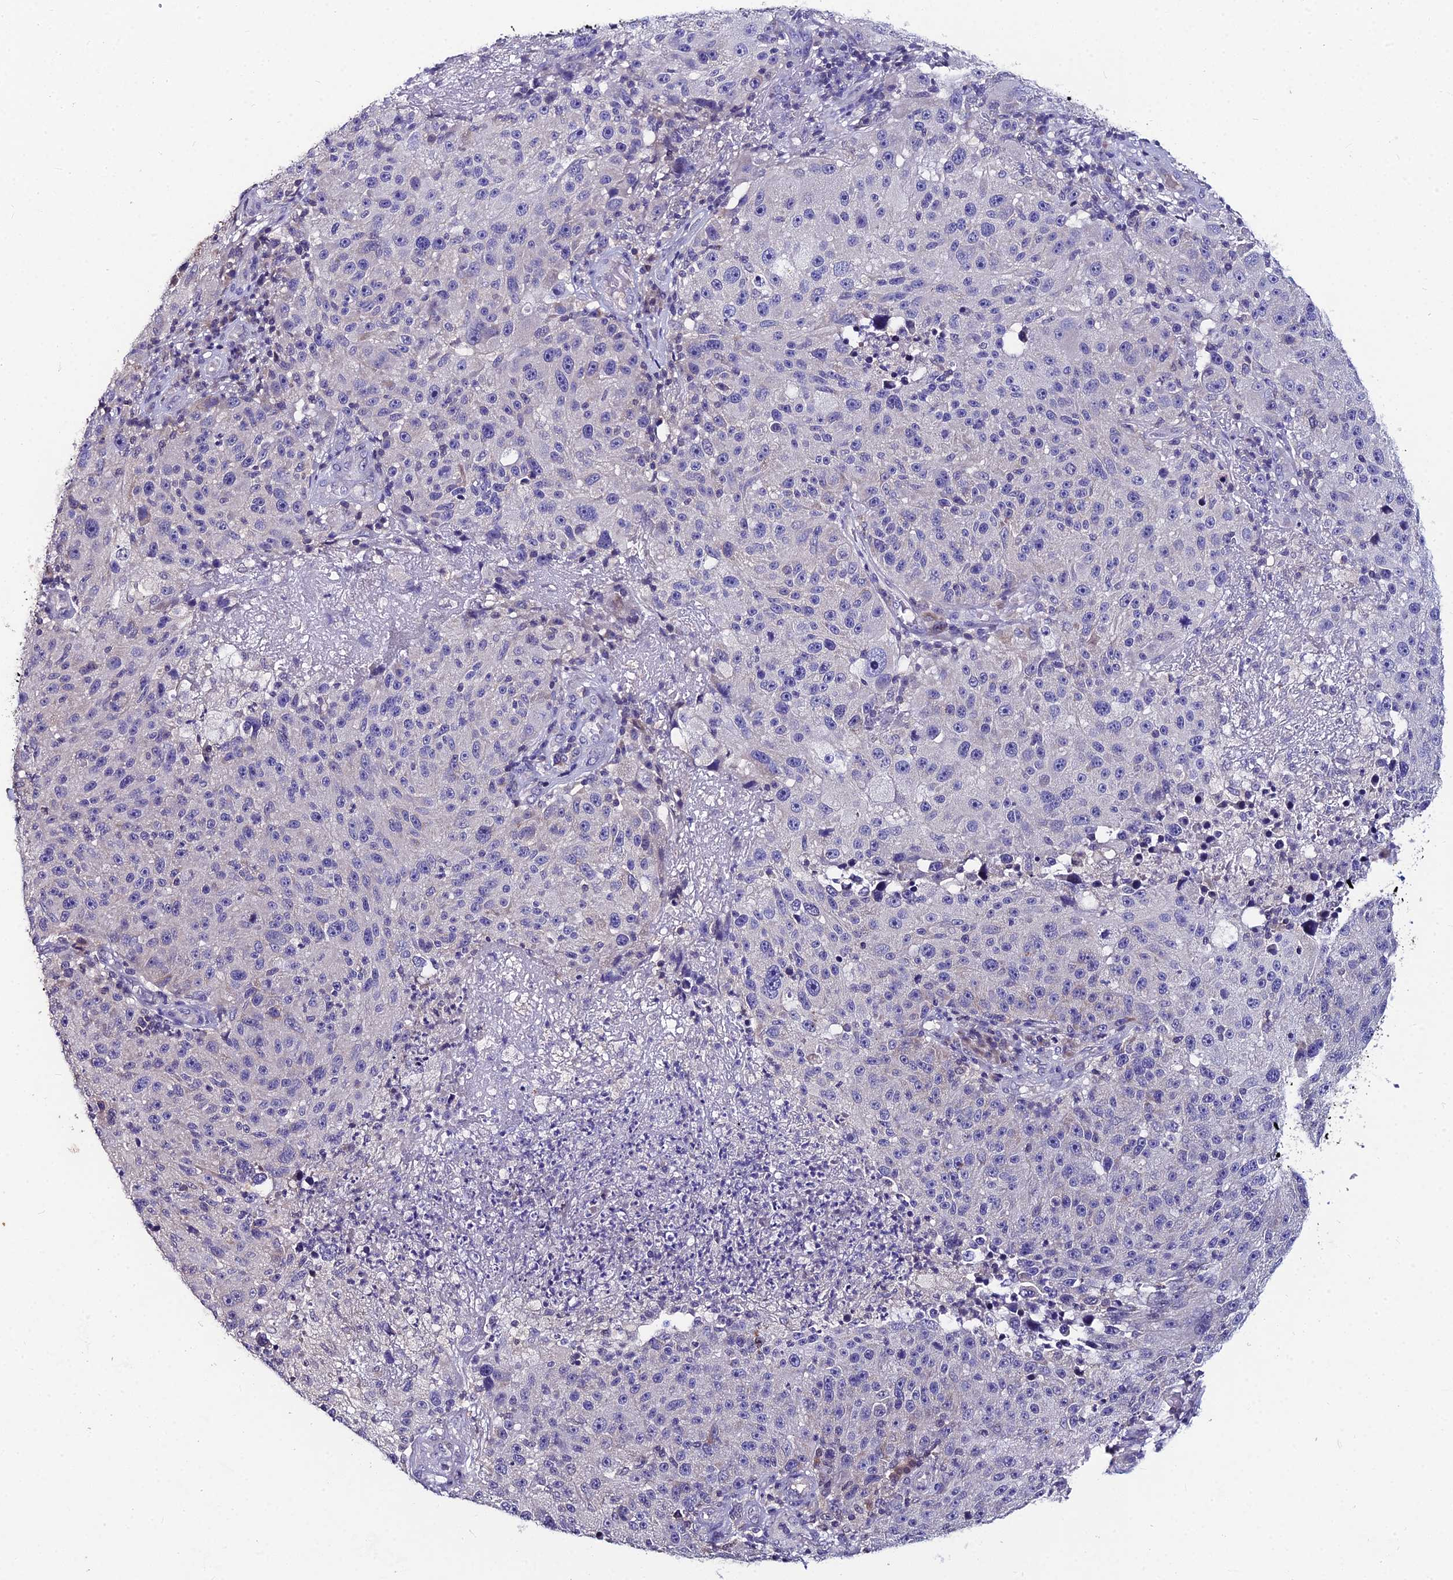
{"staining": {"intensity": "negative", "quantity": "none", "location": "none"}, "tissue": "melanoma", "cell_type": "Tumor cells", "image_type": "cancer", "snomed": [{"axis": "morphology", "description": "Malignant melanoma, NOS"}, {"axis": "topography", "description": "Skin"}], "caption": "A high-resolution image shows IHC staining of malignant melanoma, which shows no significant staining in tumor cells.", "gene": "LGALS7", "patient": {"sex": "male", "age": 53}}